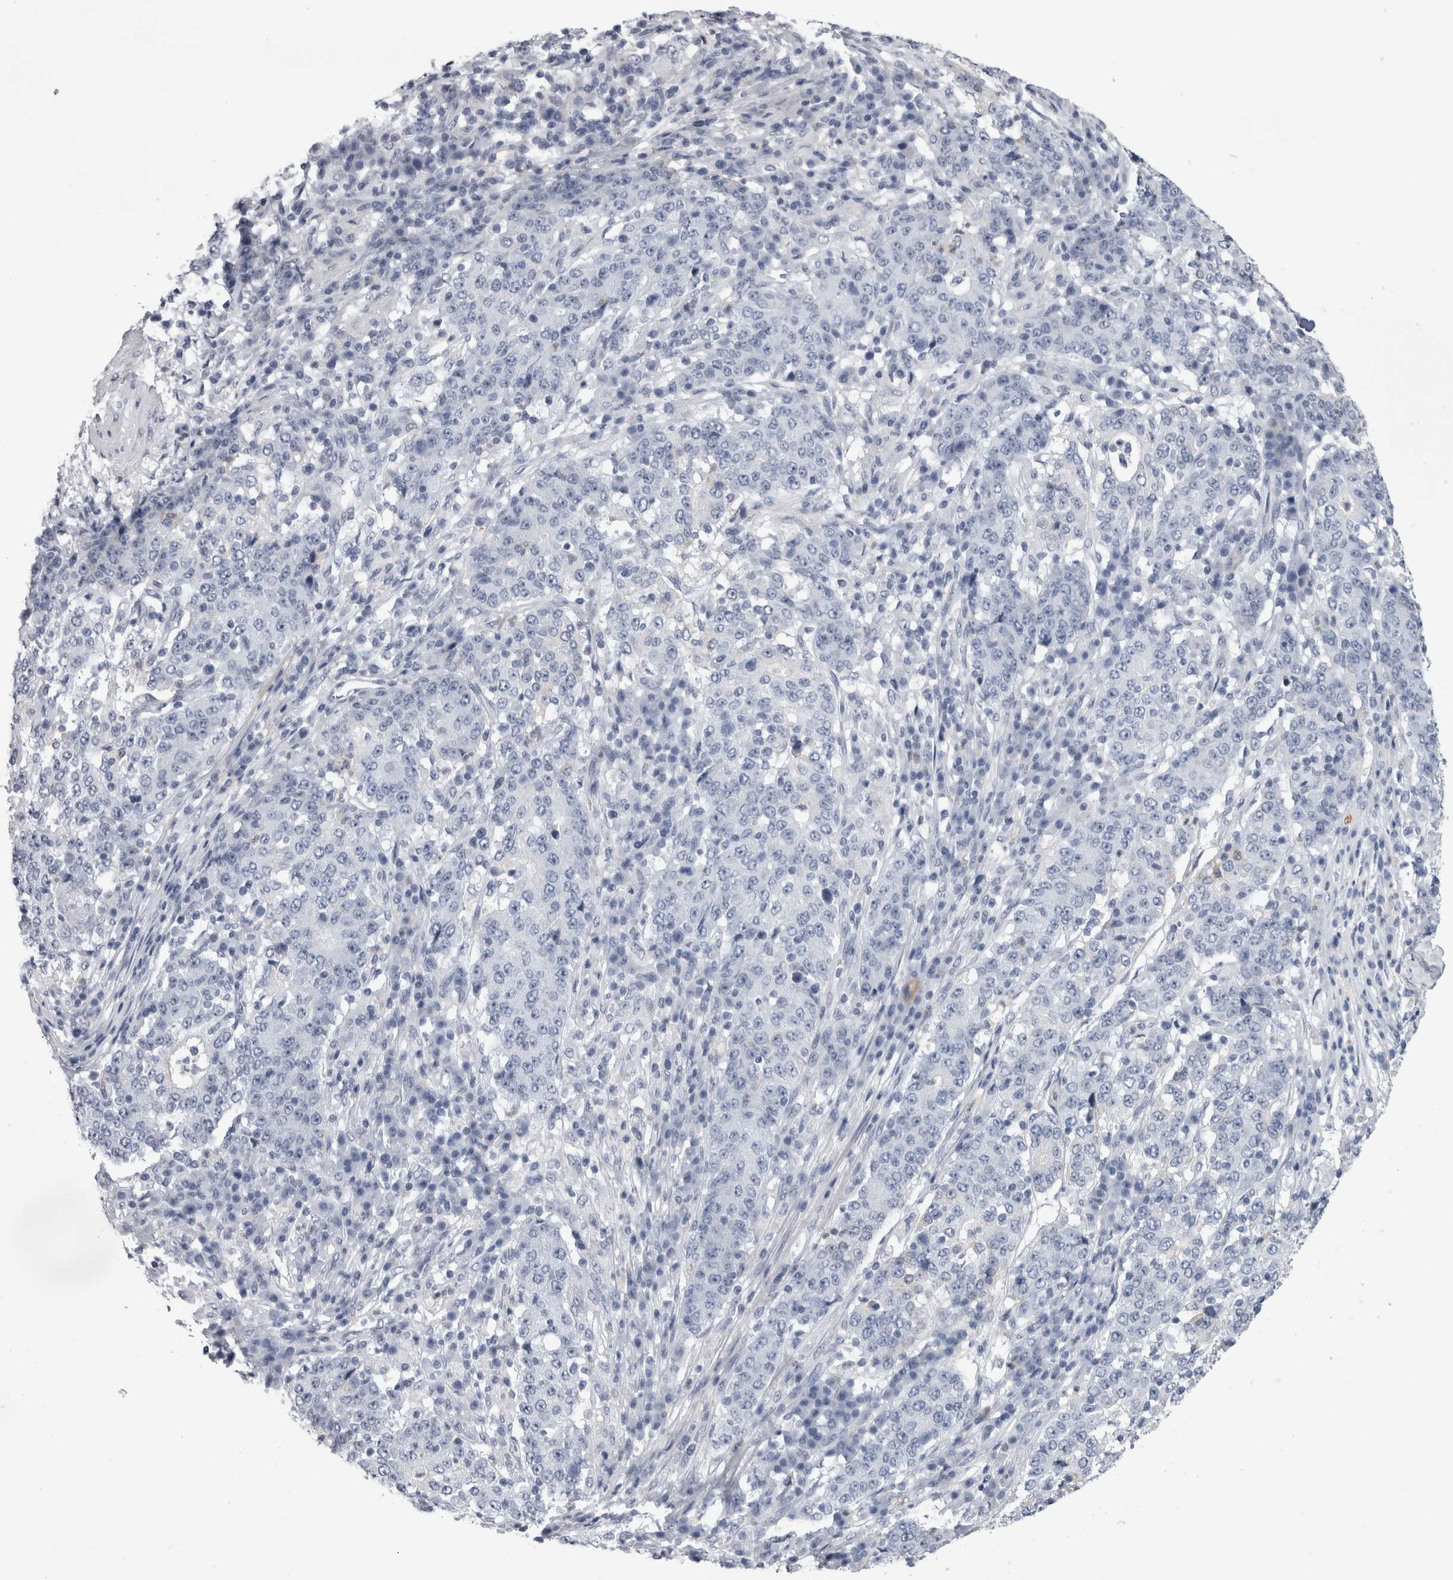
{"staining": {"intensity": "negative", "quantity": "none", "location": "none"}, "tissue": "stomach cancer", "cell_type": "Tumor cells", "image_type": "cancer", "snomed": [{"axis": "morphology", "description": "Adenocarcinoma, NOS"}, {"axis": "topography", "description": "Stomach"}], "caption": "Tumor cells are negative for brown protein staining in stomach cancer.", "gene": "ALDH8A1", "patient": {"sex": "male", "age": 59}}